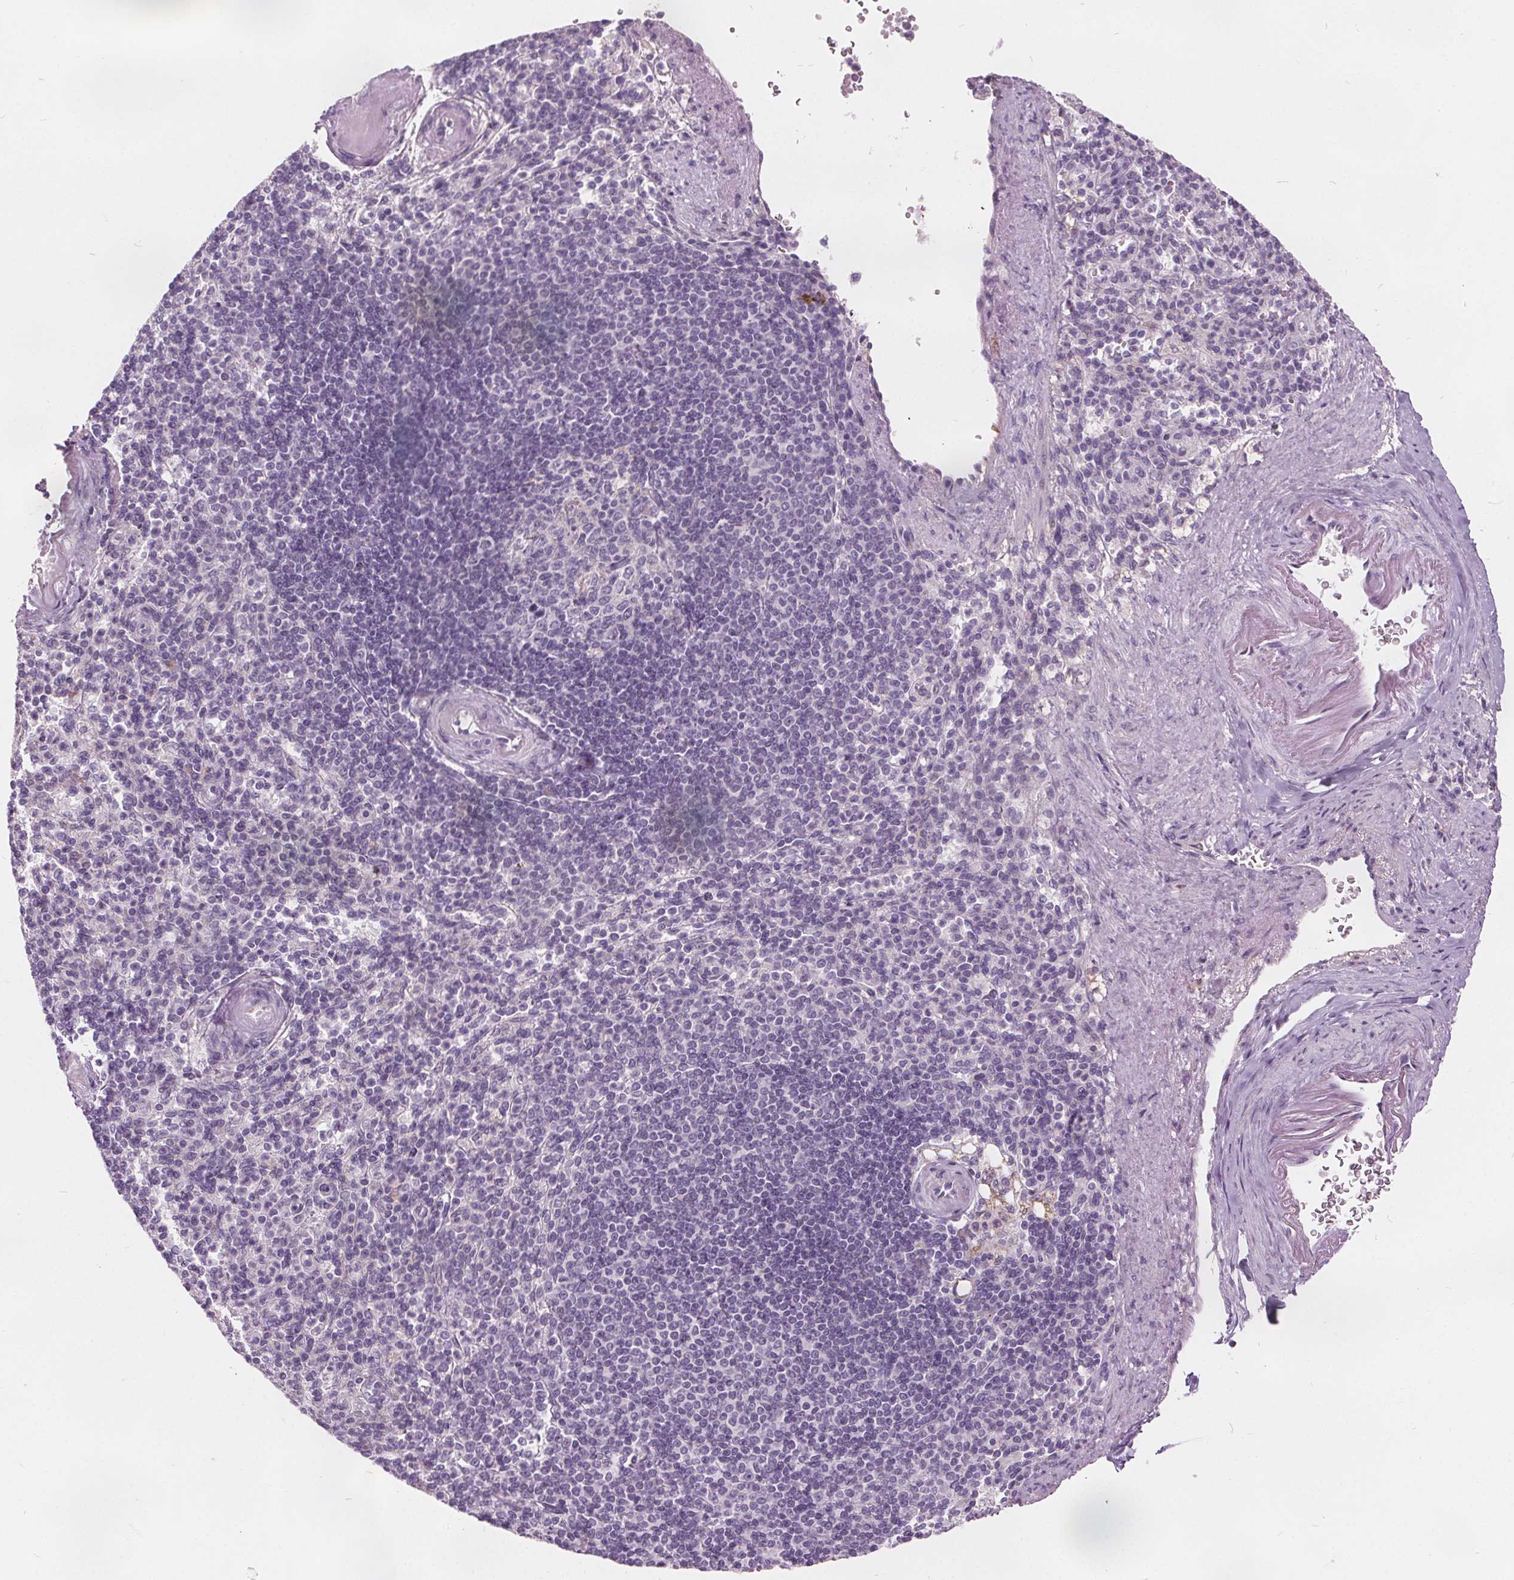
{"staining": {"intensity": "negative", "quantity": "none", "location": "none"}, "tissue": "spleen", "cell_type": "Cells in red pulp", "image_type": "normal", "snomed": [{"axis": "morphology", "description": "Normal tissue, NOS"}, {"axis": "topography", "description": "Spleen"}], "caption": "This micrograph is of unremarkable spleen stained with immunohistochemistry to label a protein in brown with the nuclei are counter-stained blue. There is no expression in cells in red pulp.", "gene": "ACOX2", "patient": {"sex": "female", "age": 74}}